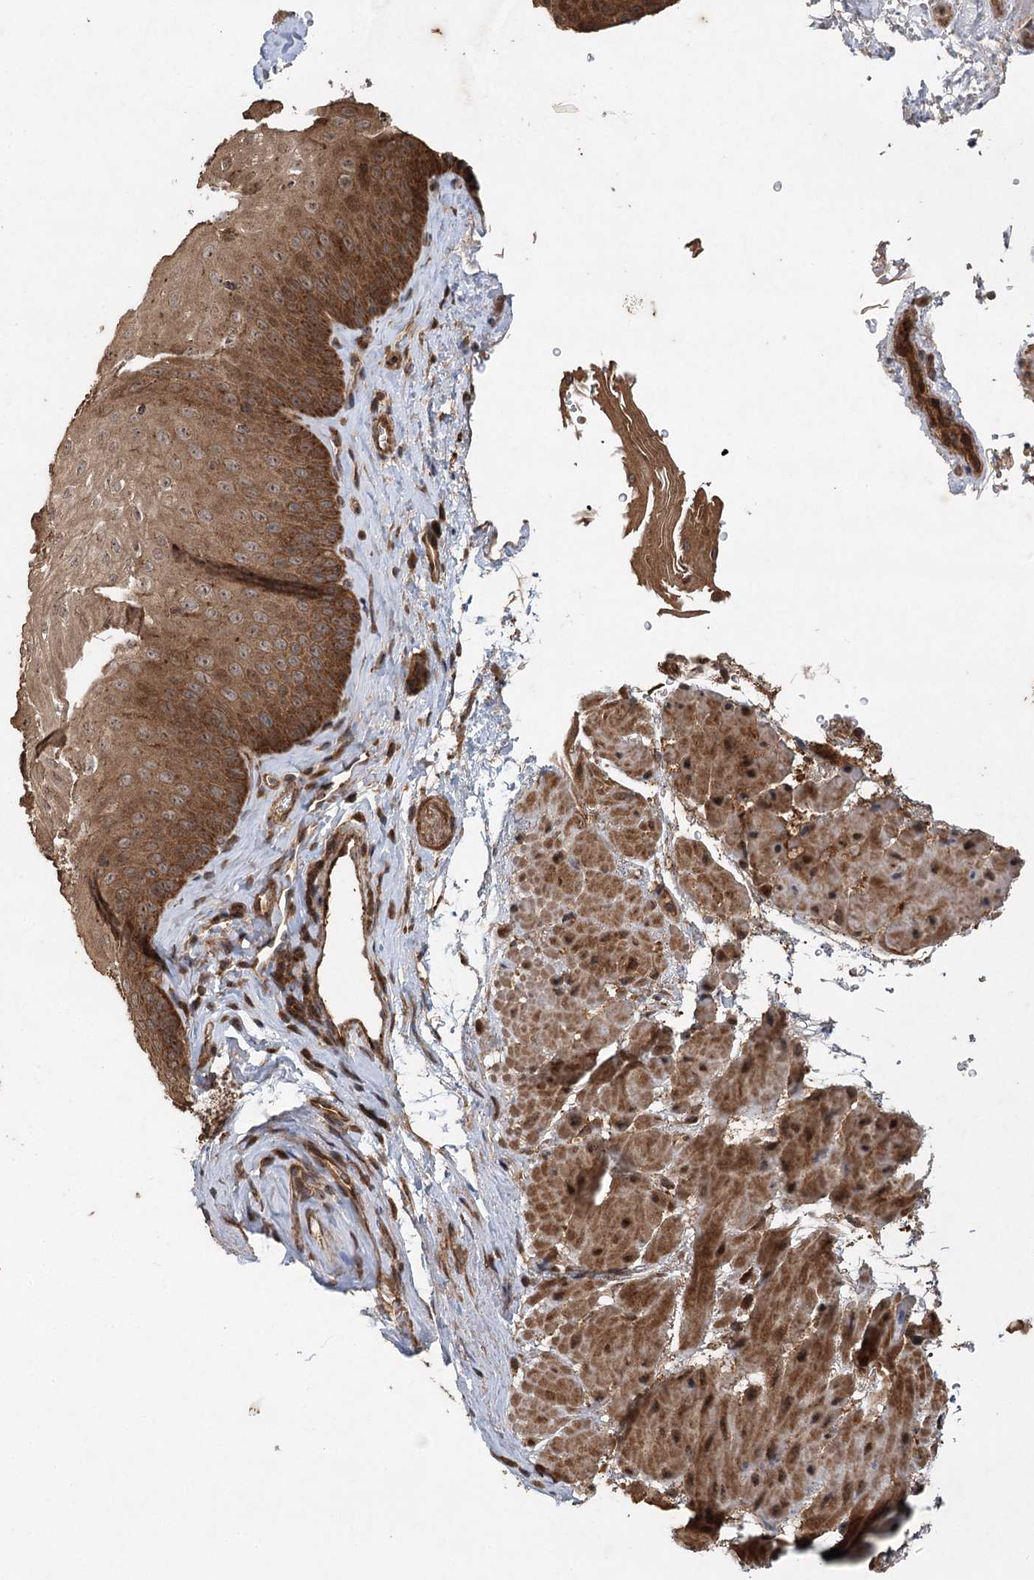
{"staining": {"intensity": "moderate", "quantity": ">75%", "location": "cytoplasmic/membranous"}, "tissue": "esophagus", "cell_type": "Squamous epithelial cells", "image_type": "normal", "snomed": [{"axis": "morphology", "description": "Normal tissue, NOS"}, {"axis": "topography", "description": "Esophagus"}], "caption": "Squamous epithelial cells demonstrate medium levels of moderate cytoplasmic/membranous positivity in about >75% of cells in benign human esophagus.", "gene": "INSIG2", "patient": {"sex": "female", "age": 66}}